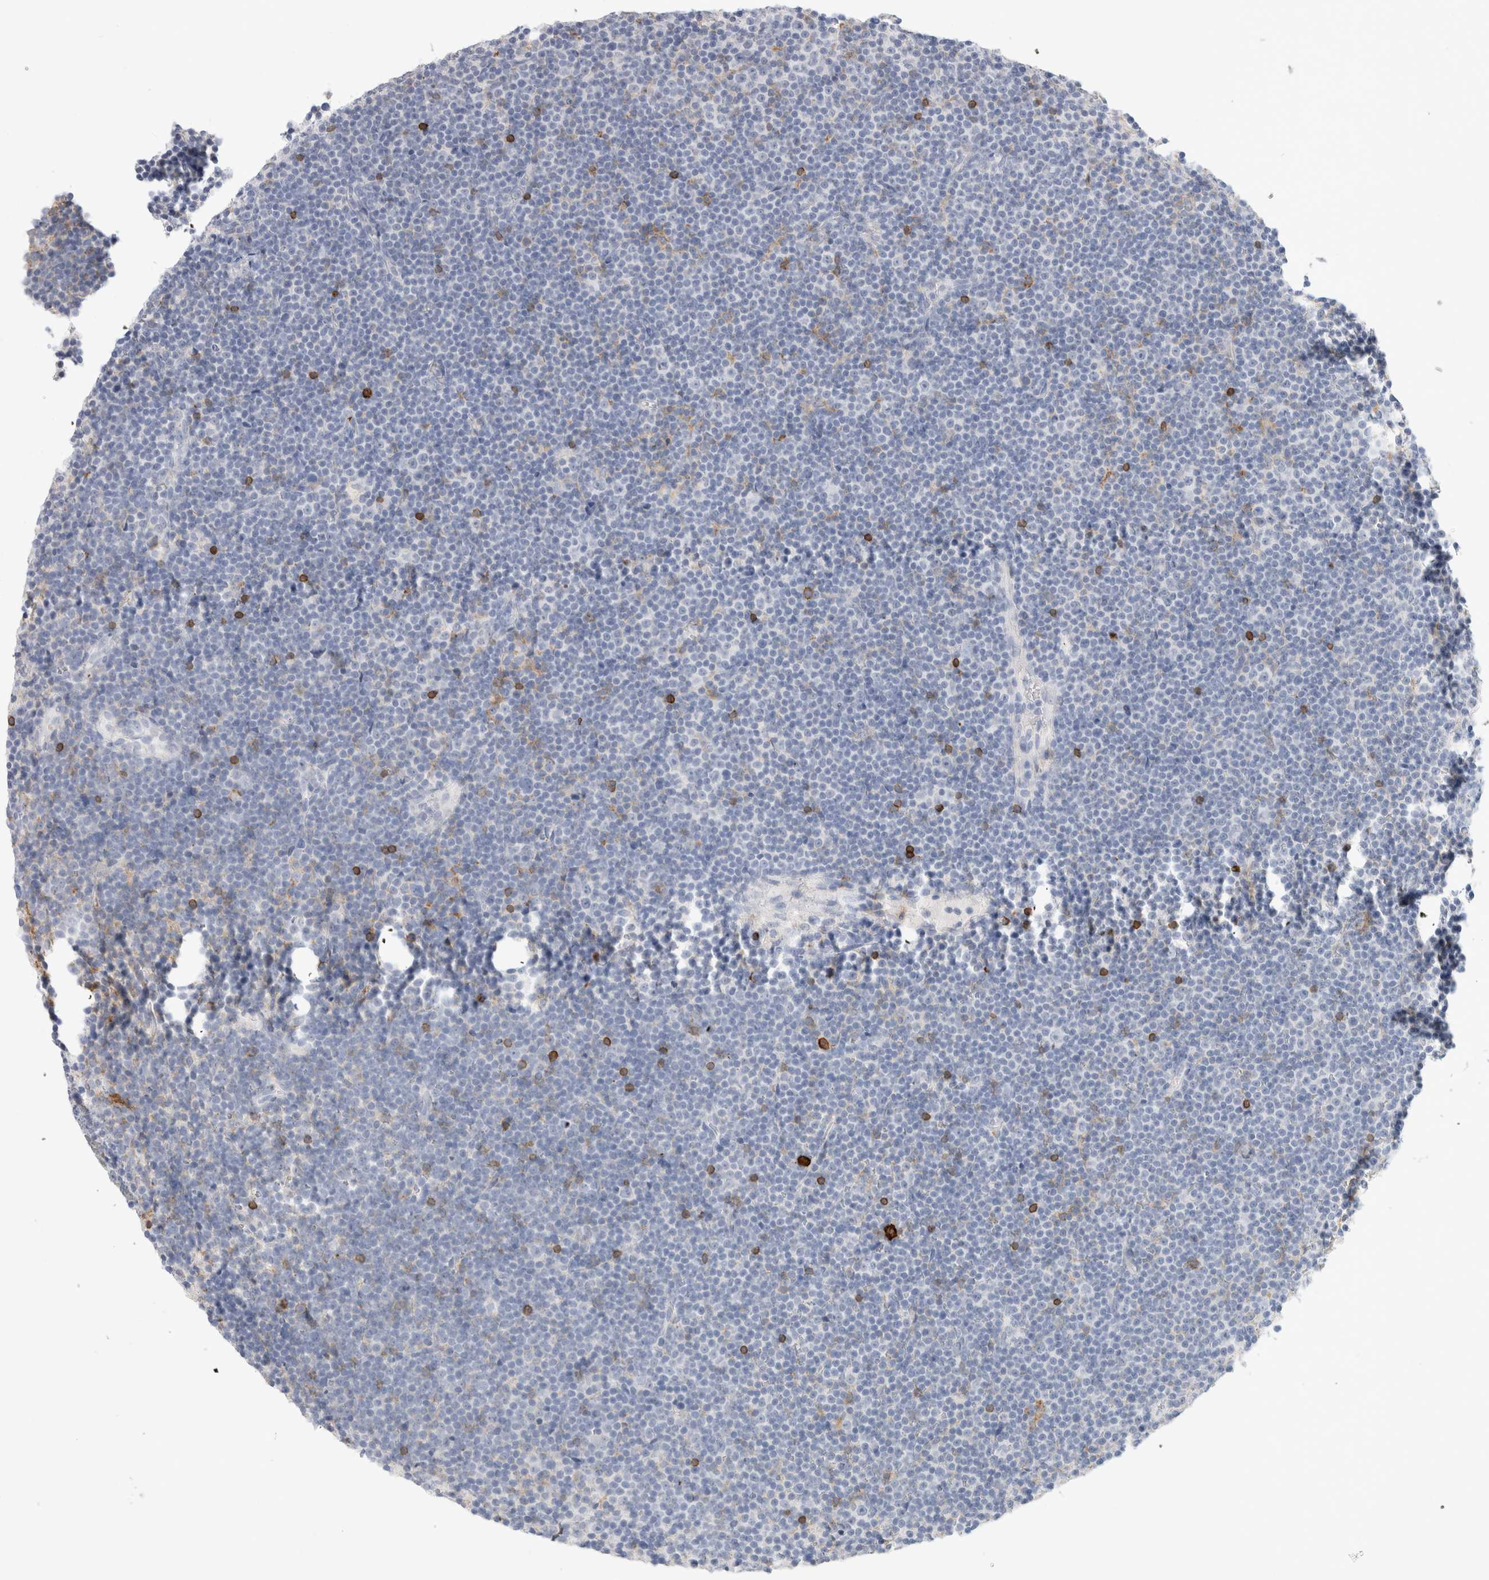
{"staining": {"intensity": "negative", "quantity": "none", "location": "none"}, "tissue": "lymphoma", "cell_type": "Tumor cells", "image_type": "cancer", "snomed": [{"axis": "morphology", "description": "Malignant lymphoma, non-Hodgkin's type, Low grade"}, {"axis": "topography", "description": "Lymph node"}], "caption": "Lymphoma stained for a protein using immunohistochemistry (IHC) reveals no staining tumor cells.", "gene": "CD38", "patient": {"sex": "female", "age": 67}}